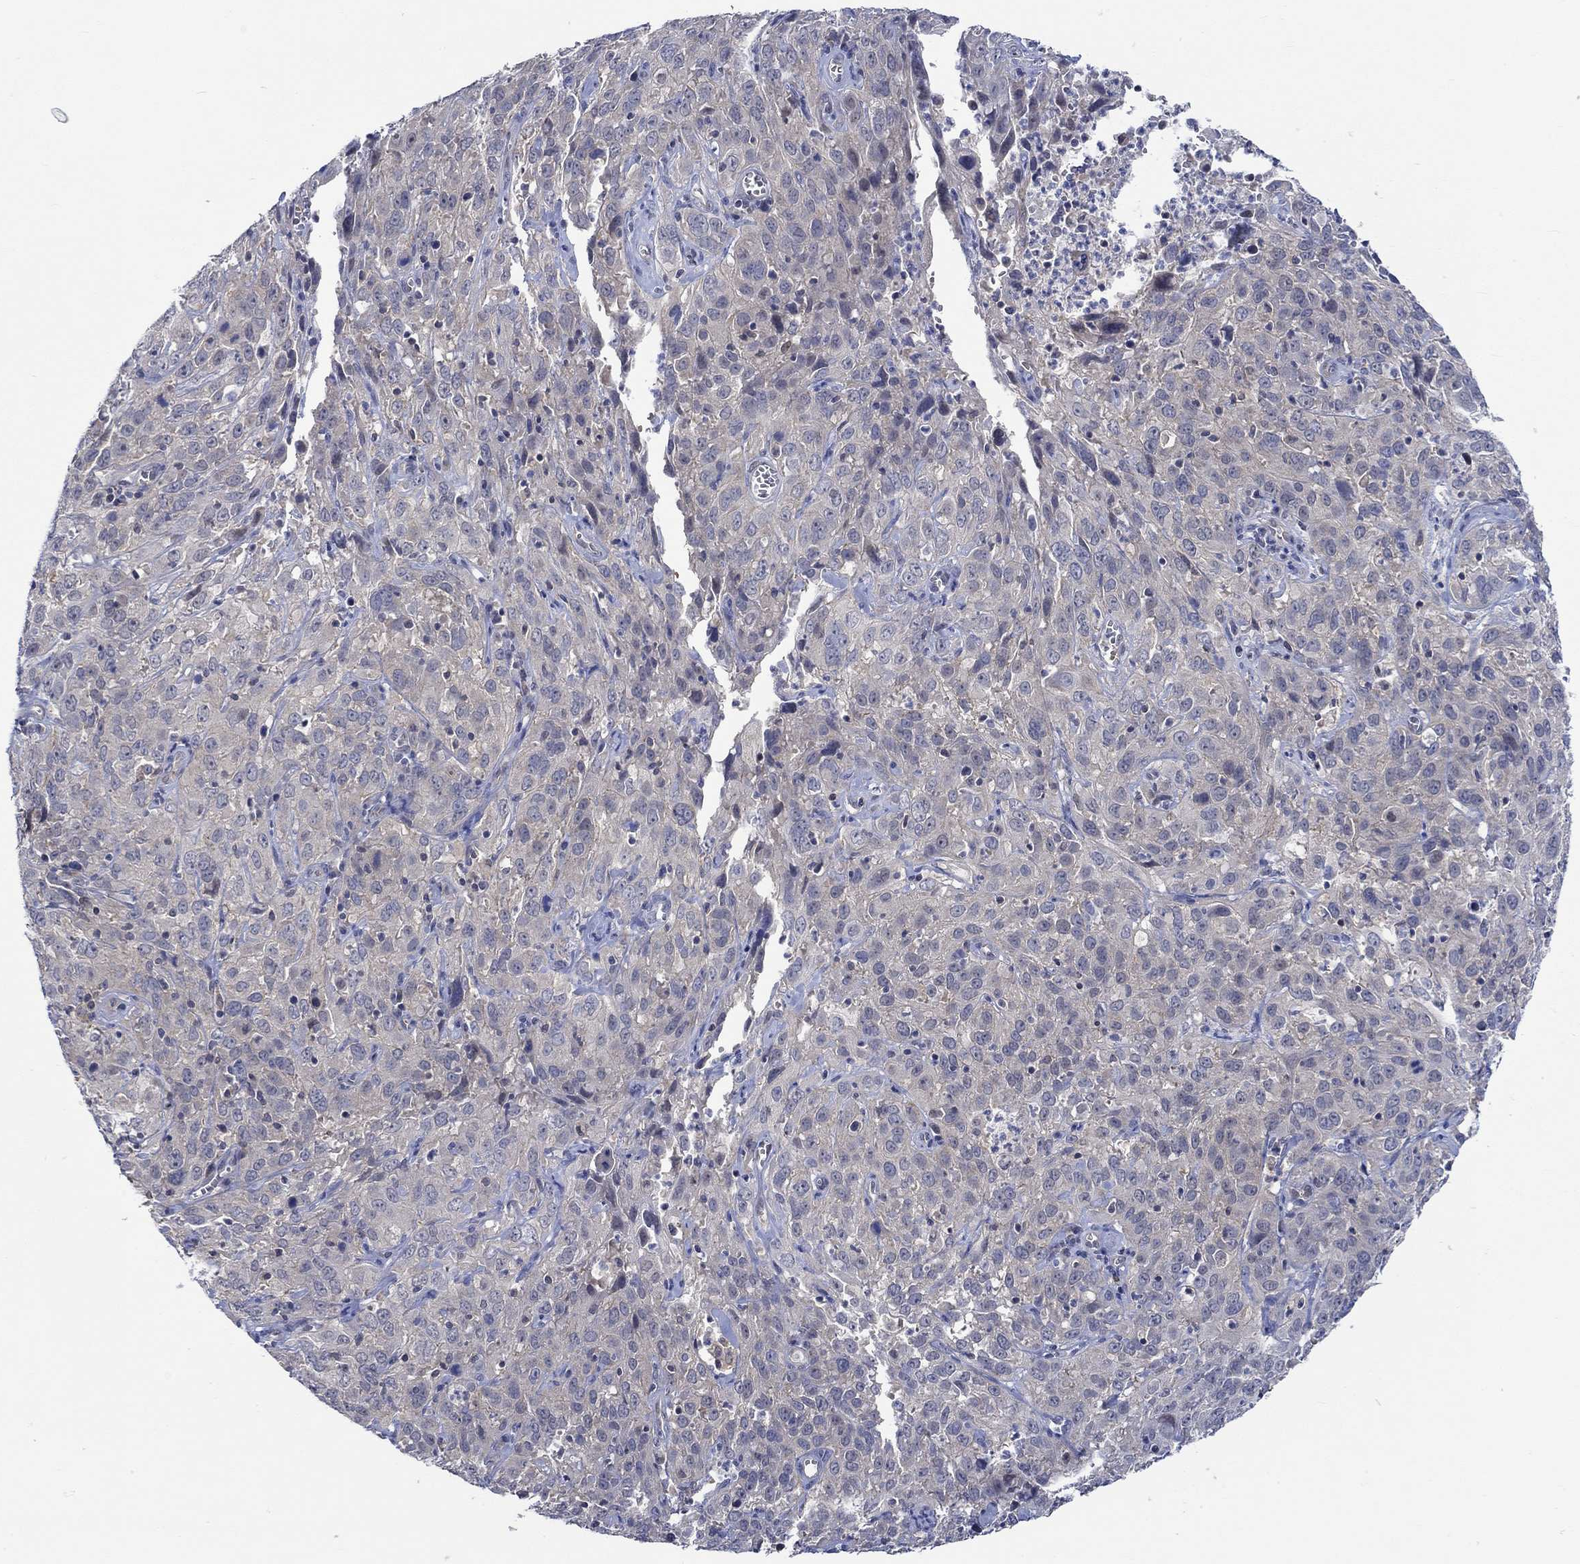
{"staining": {"intensity": "weak", "quantity": "<25%", "location": "cytoplasmic/membranous"}, "tissue": "cervical cancer", "cell_type": "Tumor cells", "image_type": "cancer", "snomed": [{"axis": "morphology", "description": "Squamous cell carcinoma, NOS"}, {"axis": "topography", "description": "Cervix"}], "caption": "IHC histopathology image of neoplastic tissue: human cervical cancer stained with DAB (3,3'-diaminobenzidine) exhibits no significant protein positivity in tumor cells.", "gene": "WASF1", "patient": {"sex": "female", "age": 32}}